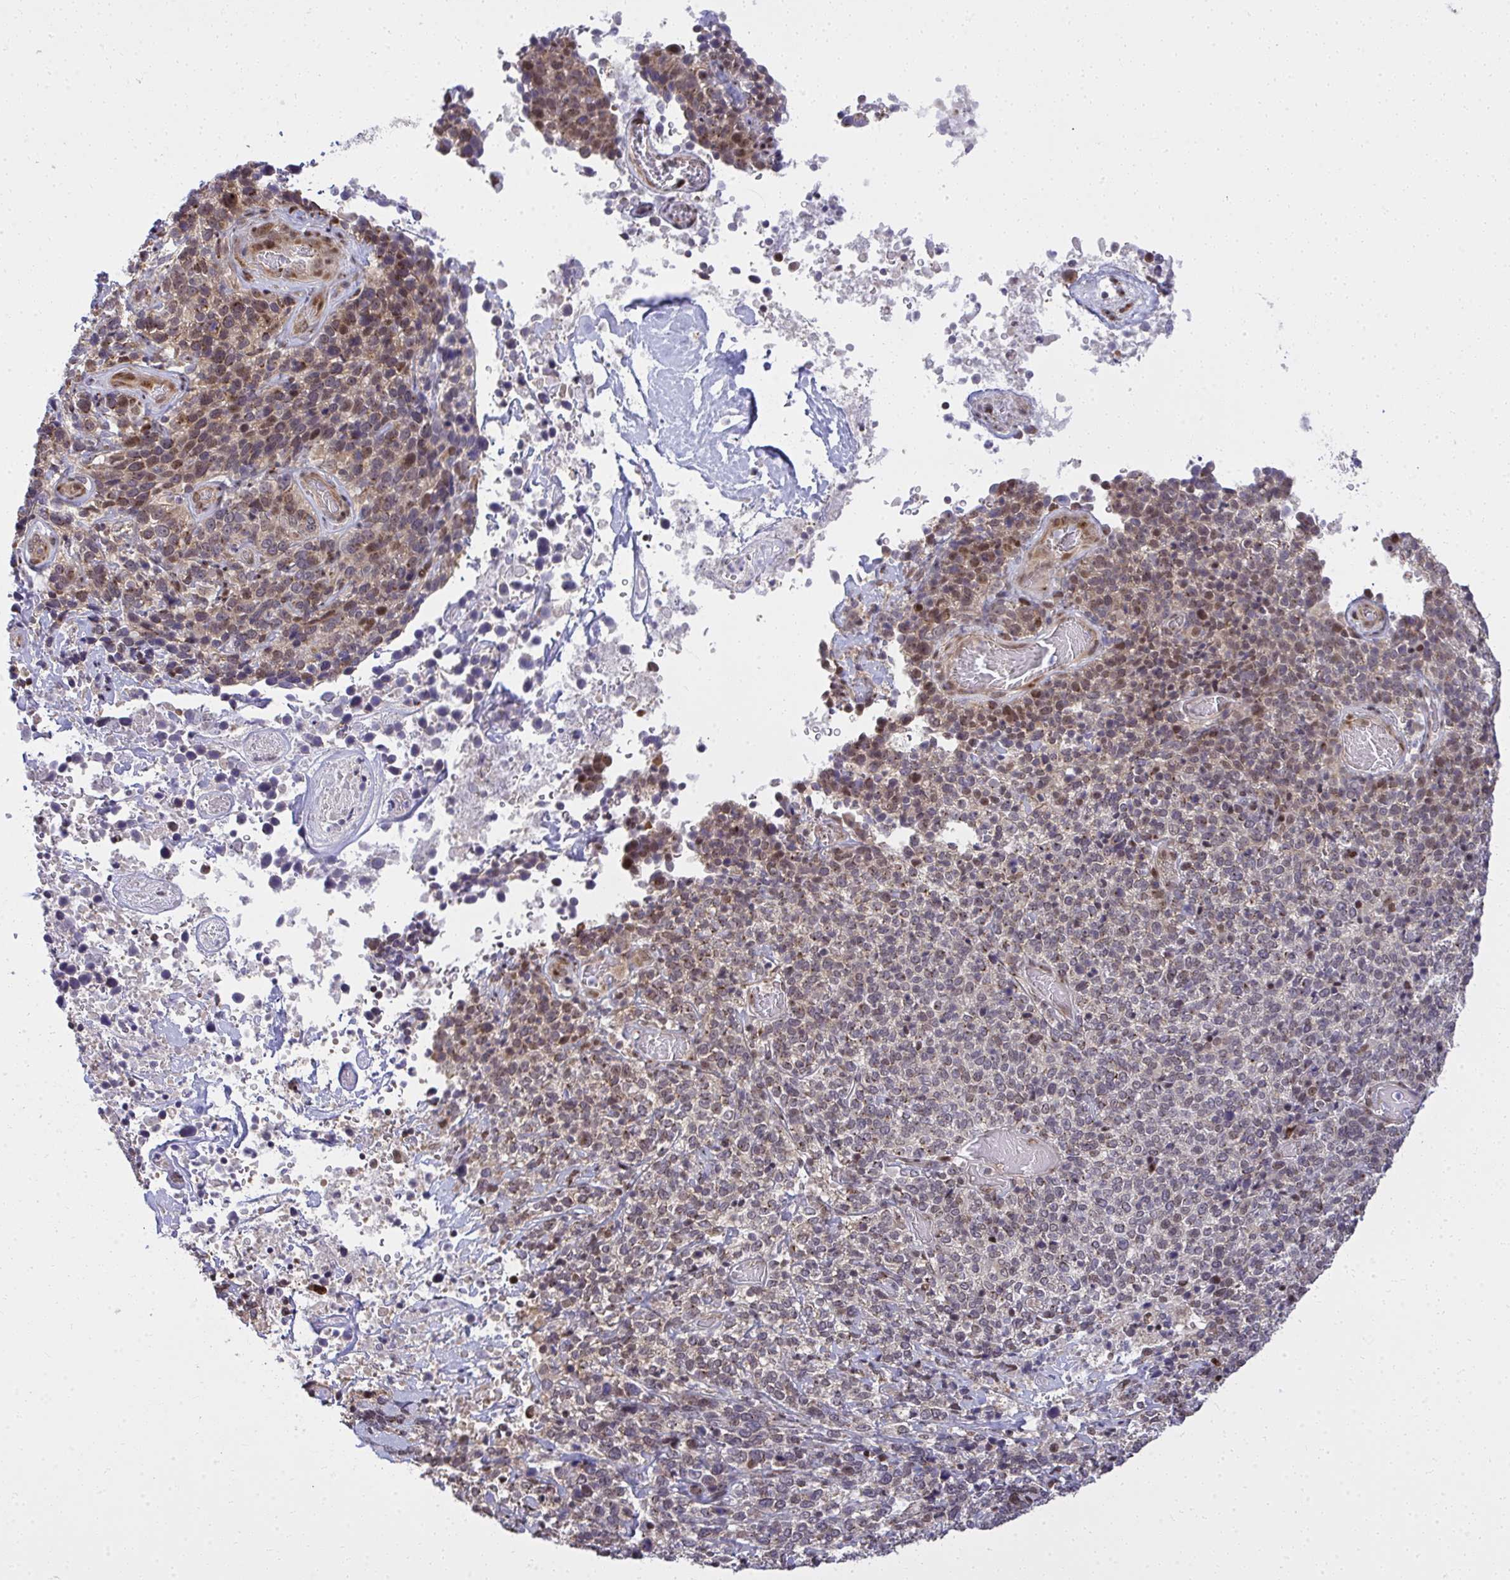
{"staining": {"intensity": "moderate", "quantity": "25%-75%", "location": "cytoplasmic/membranous,nuclear"}, "tissue": "cervical cancer", "cell_type": "Tumor cells", "image_type": "cancer", "snomed": [{"axis": "morphology", "description": "Squamous cell carcinoma, NOS"}, {"axis": "topography", "description": "Cervix"}], "caption": "Moderate cytoplasmic/membranous and nuclear positivity is seen in approximately 25%-75% of tumor cells in squamous cell carcinoma (cervical).", "gene": "PIGY", "patient": {"sex": "female", "age": 46}}